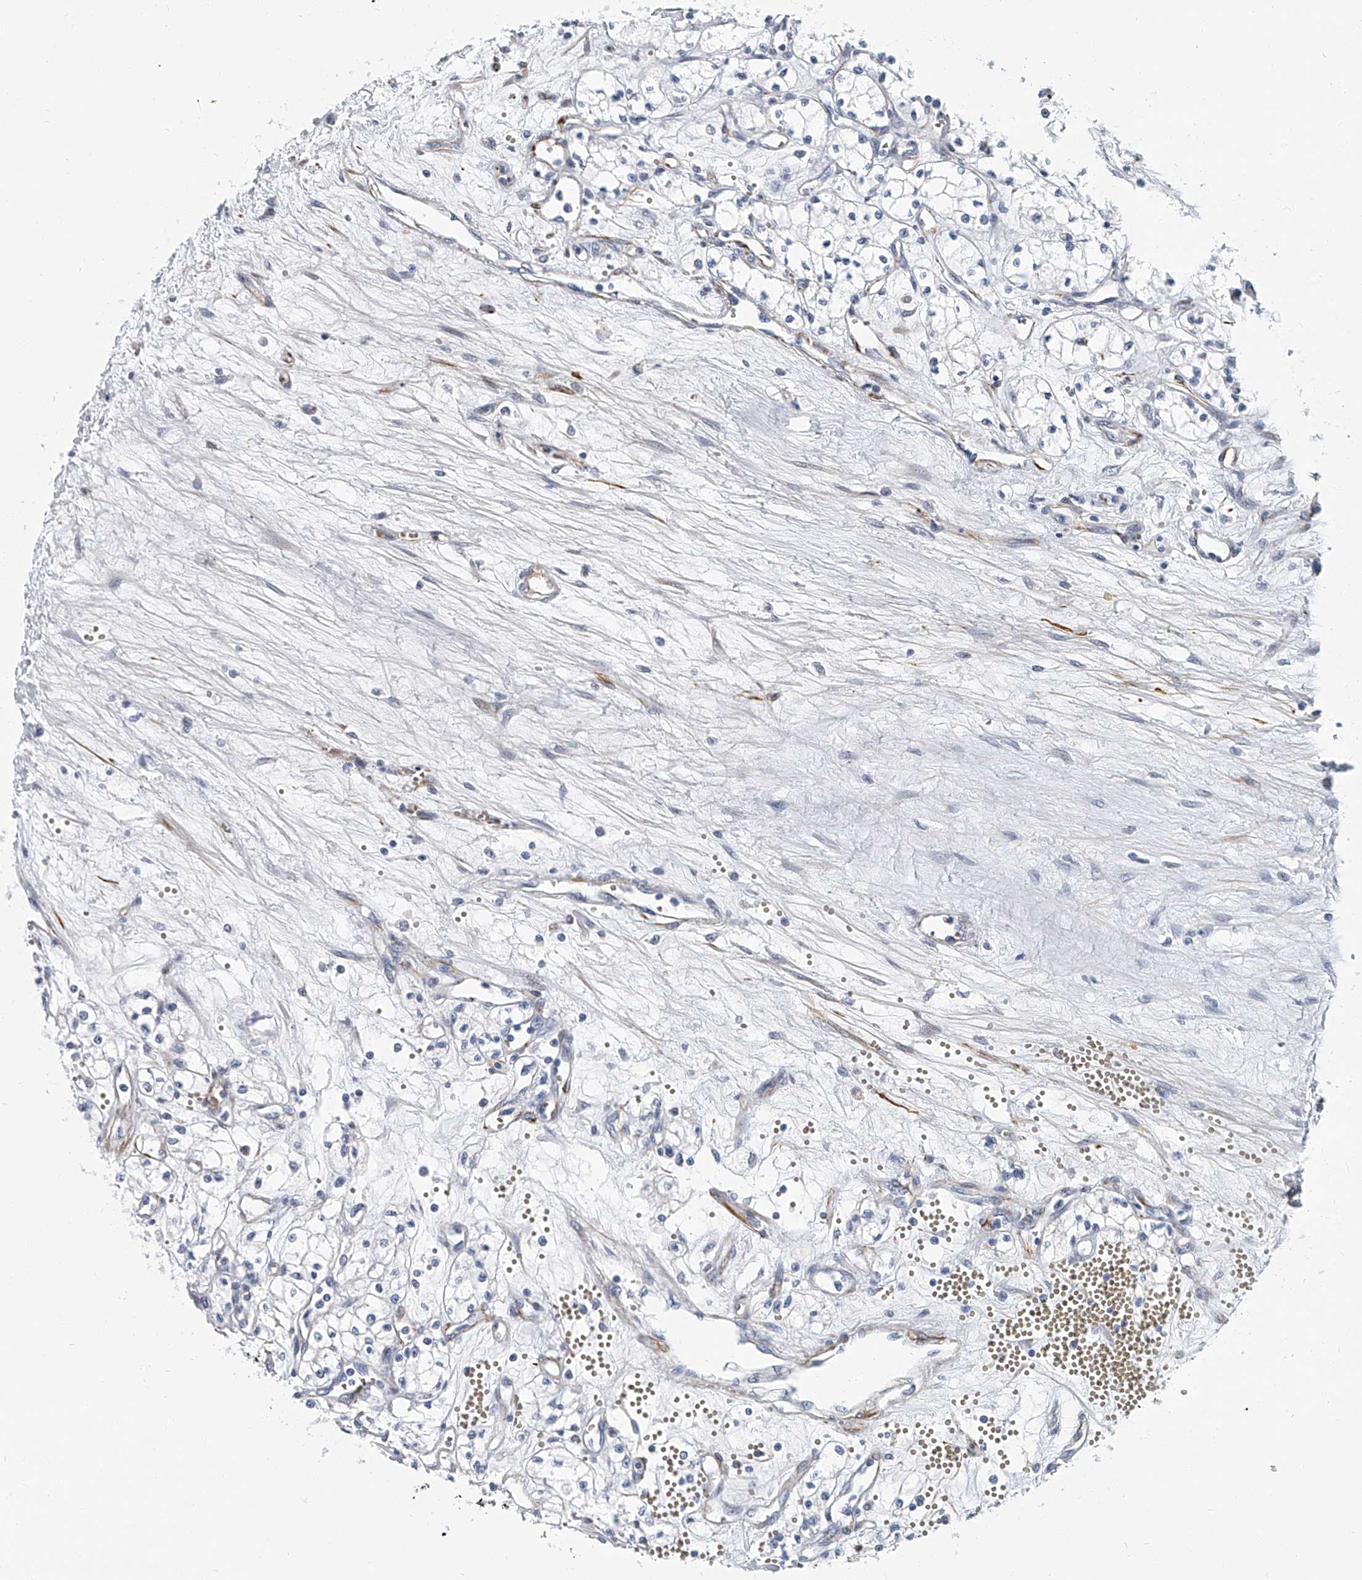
{"staining": {"intensity": "negative", "quantity": "none", "location": "none"}, "tissue": "renal cancer", "cell_type": "Tumor cells", "image_type": "cancer", "snomed": [{"axis": "morphology", "description": "Adenocarcinoma, NOS"}, {"axis": "topography", "description": "Kidney"}], "caption": "This photomicrograph is of renal cancer stained with immunohistochemistry to label a protein in brown with the nuclei are counter-stained blue. There is no expression in tumor cells.", "gene": "KIRREL1", "patient": {"sex": "male", "age": 59}}